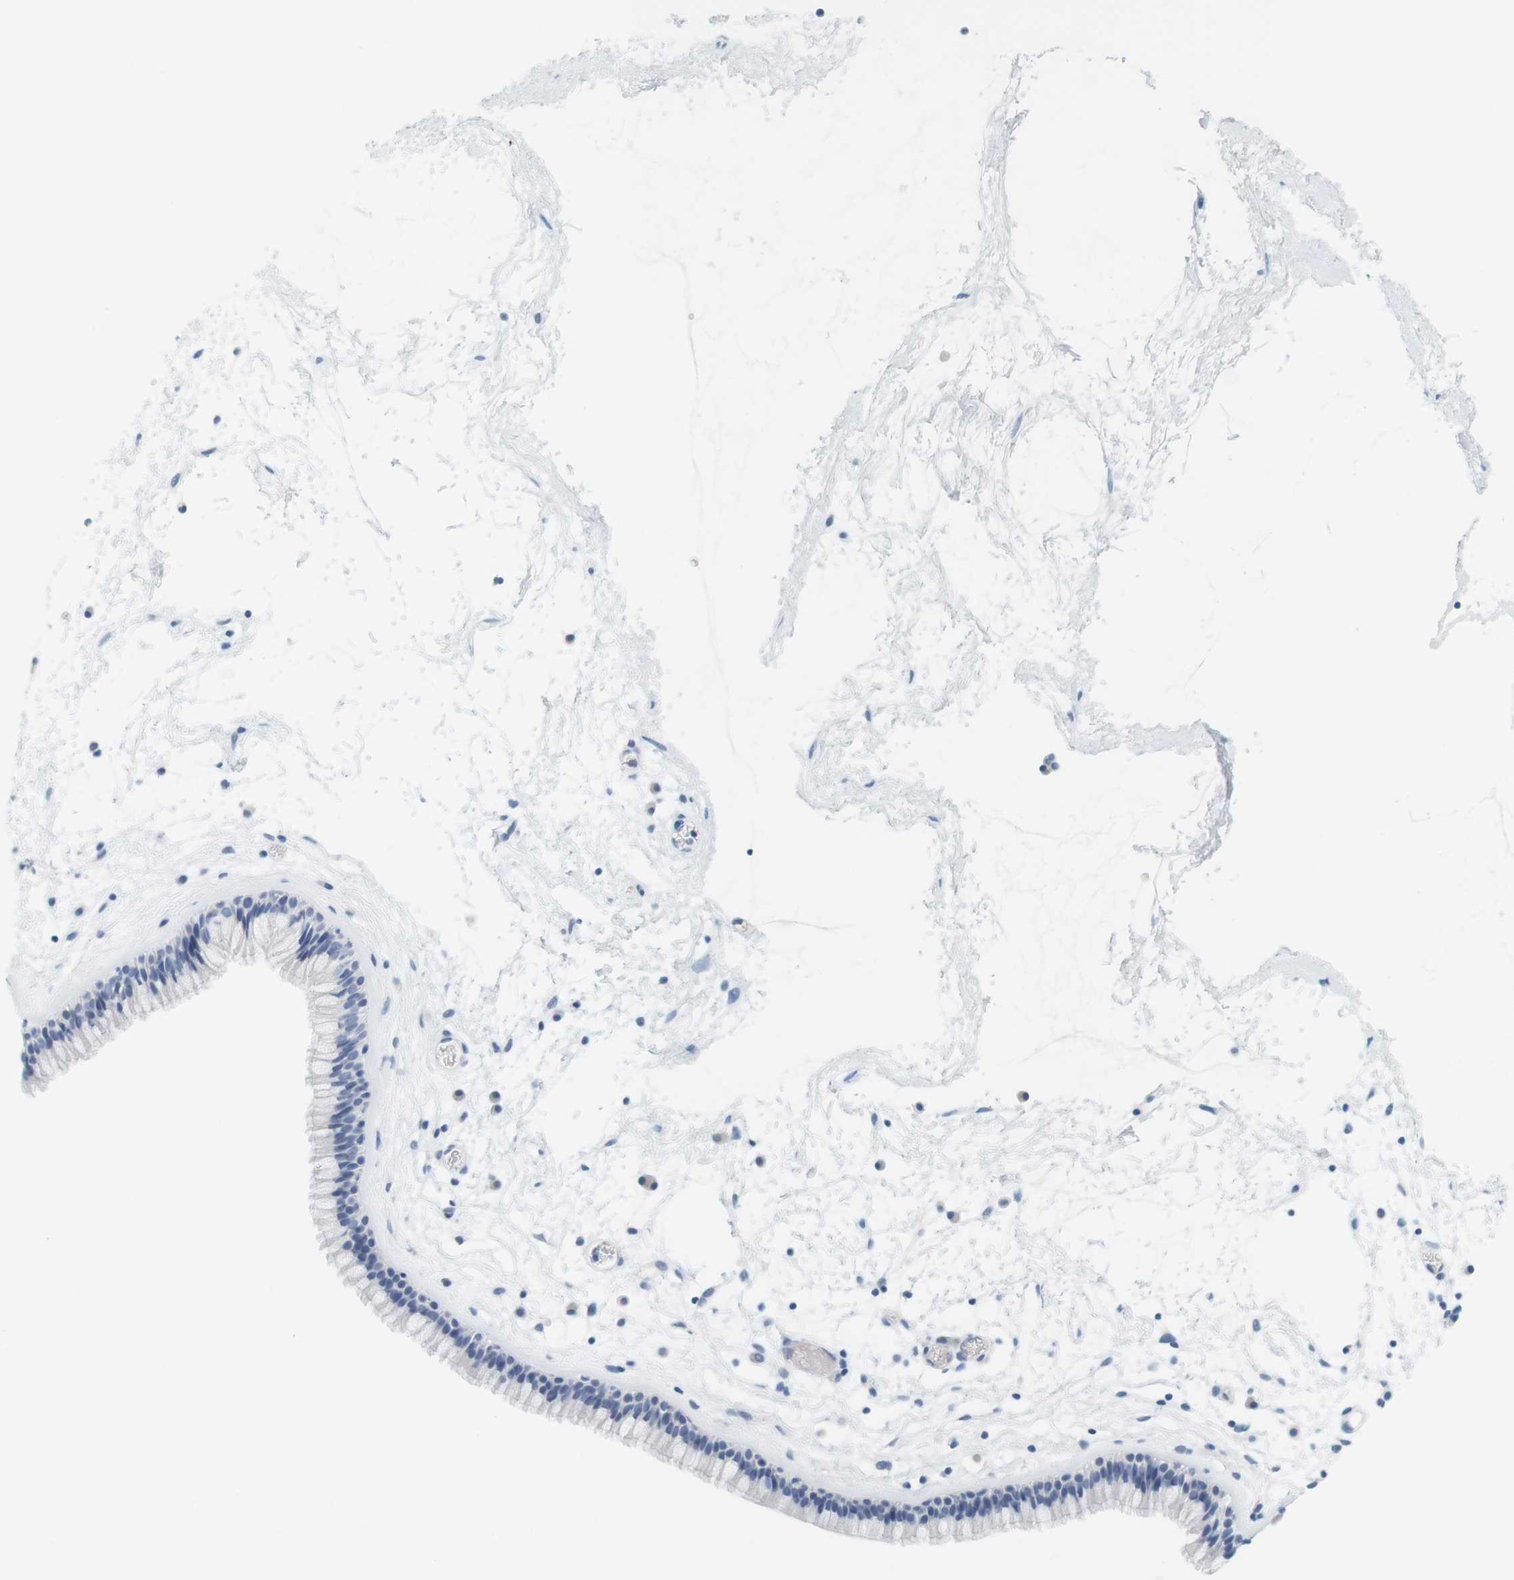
{"staining": {"intensity": "negative", "quantity": "none", "location": "none"}, "tissue": "nasopharynx", "cell_type": "Respiratory epithelial cells", "image_type": "normal", "snomed": [{"axis": "morphology", "description": "Normal tissue, NOS"}, {"axis": "morphology", "description": "Inflammation, NOS"}, {"axis": "topography", "description": "Nasopharynx"}], "caption": "A high-resolution image shows IHC staining of benign nasopharynx, which reveals no significant expression in respiratory epithelial cells.", "gene": "OPRM1", "patient": {"sex": "male", "age": 48}}